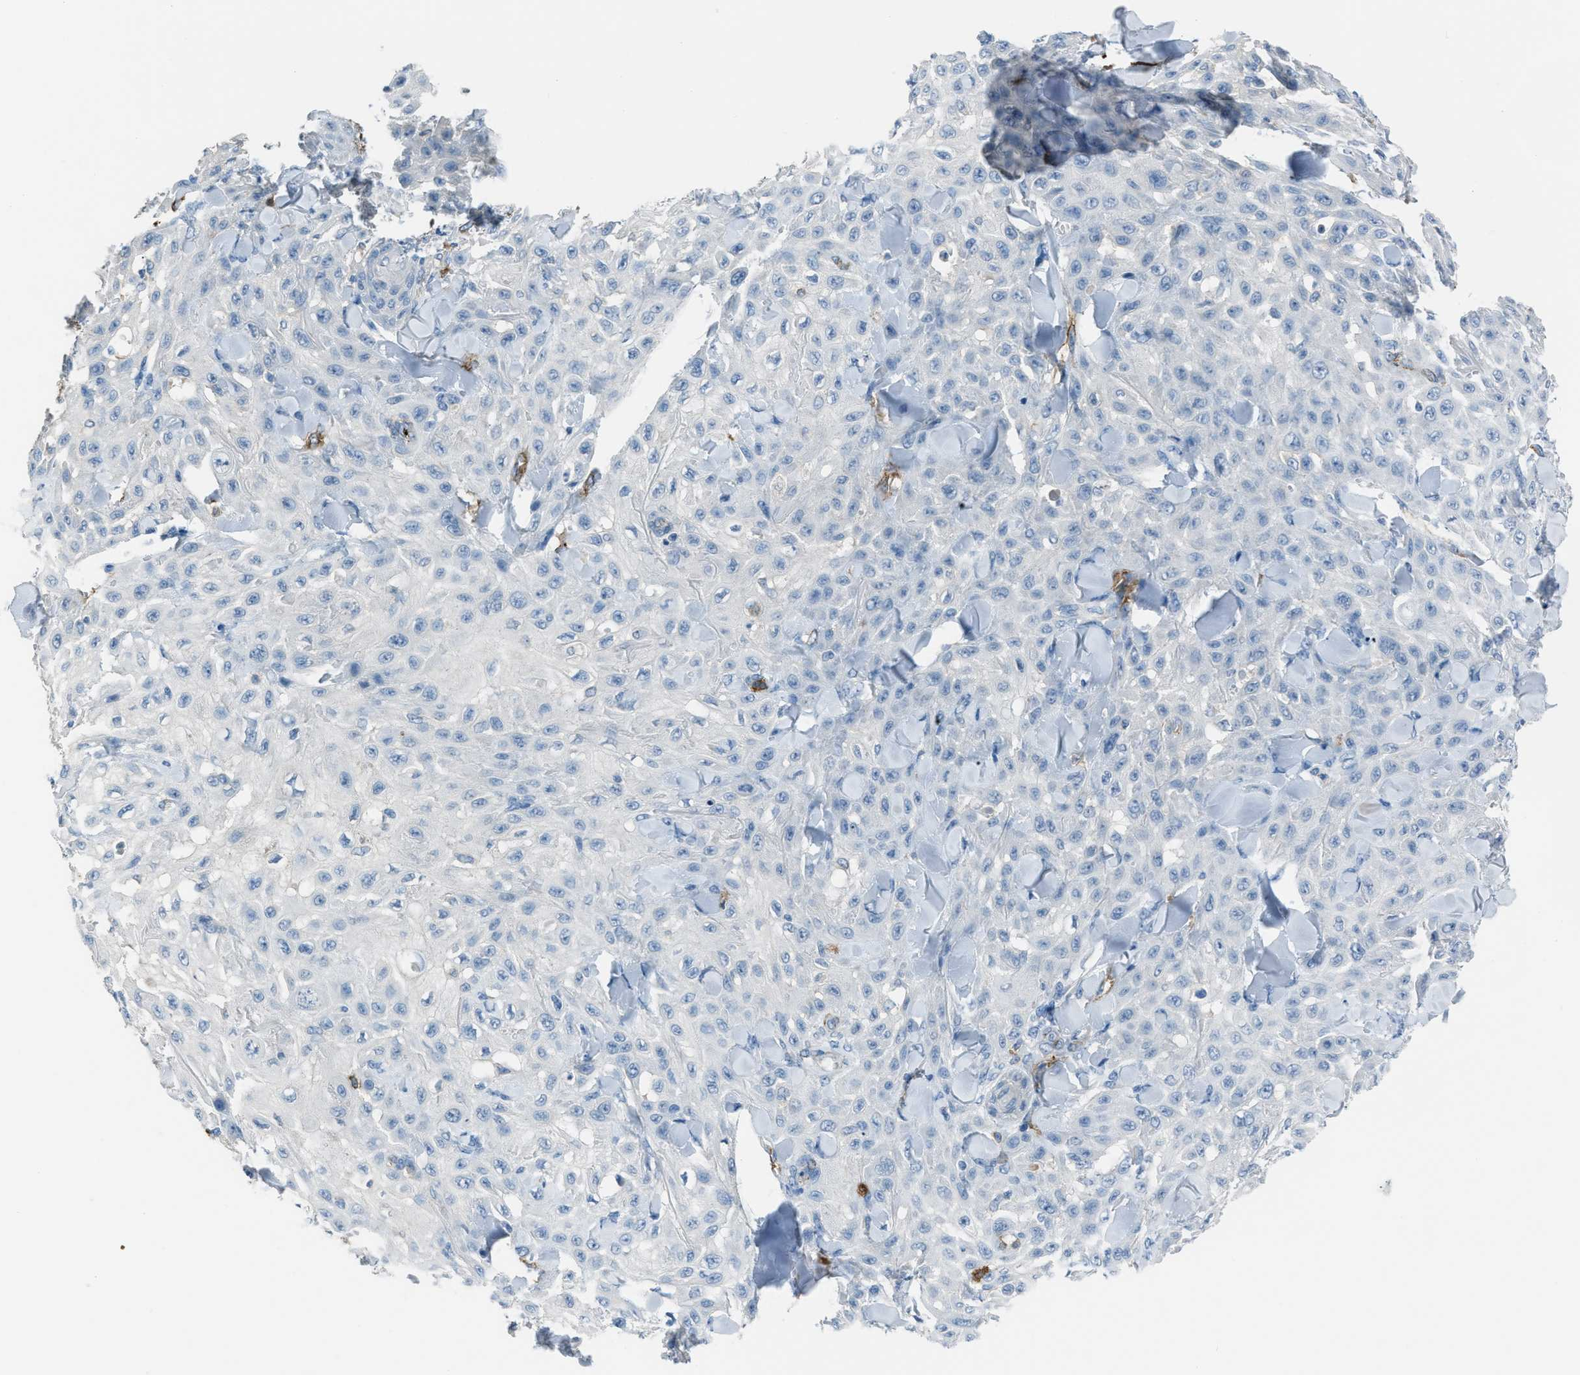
{"staining": {"intensity": "negative", "quantity": "none", "location": "none"}, "tissue": "skin cancer", "cell_type": "Tumor cells", "image_type": "cancer", "snomed": [{"axis": "morphology", "description": "Squamous cell carcinoma, NOS"}, {"axis": "topography", "description": "Skin"}], "caption": "A micrograph of skin cancer (squamous cell carcinoma) stained for a protein exhibits no brown staining in tumor cells. Nuclei are stained in blue.", "gene": "SLC22A15", "patient": {"sex": "male", "age": 24}}